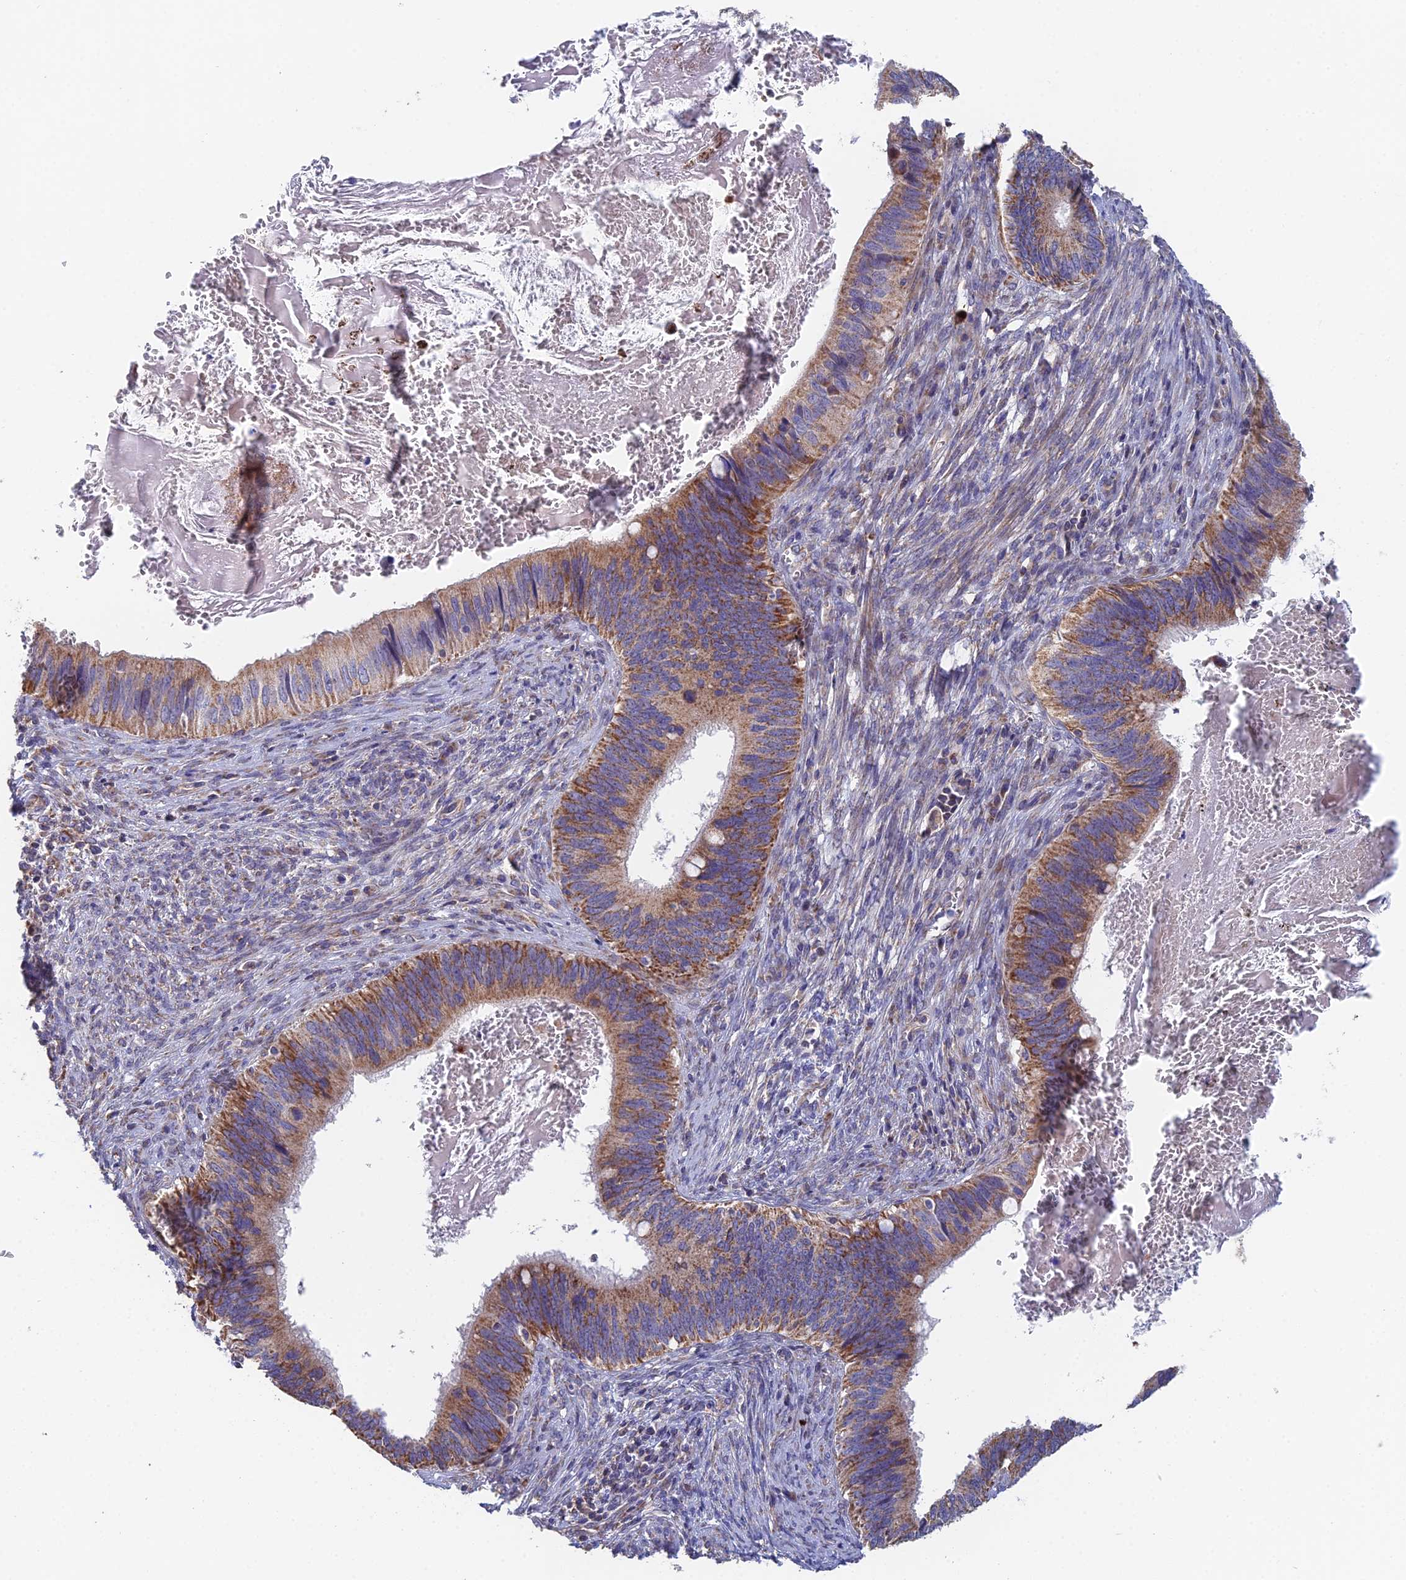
{"staining": {"intensity": "strong", "quantity": ">75%", "location": "cytoplasmic/membranous"}, "tissue": "cervical cancer", "cell_type": "Tumor cells", "image_type": "cancer", "snomed": [{"axis": "morphology", "description": "Adenocarcinoma, NOS"}, {"axis": "topography", "description": "Cervix"}], "caption": "Cervical cancer (adenocarcinoma) stained with DAB (3,3'-diaminobenzidine) IHC demonstrates high levels of strong cytoplasmic/membranous staining in about >75% of tumor cells. Using DAB (3,3'-diaminobenzidine) (brown) and hematoxylin (blue) stains, captured at high magnification using brightfield microscopy.", "gene": "ECSIT", "patient": {"sex": "female", "age": 42}}